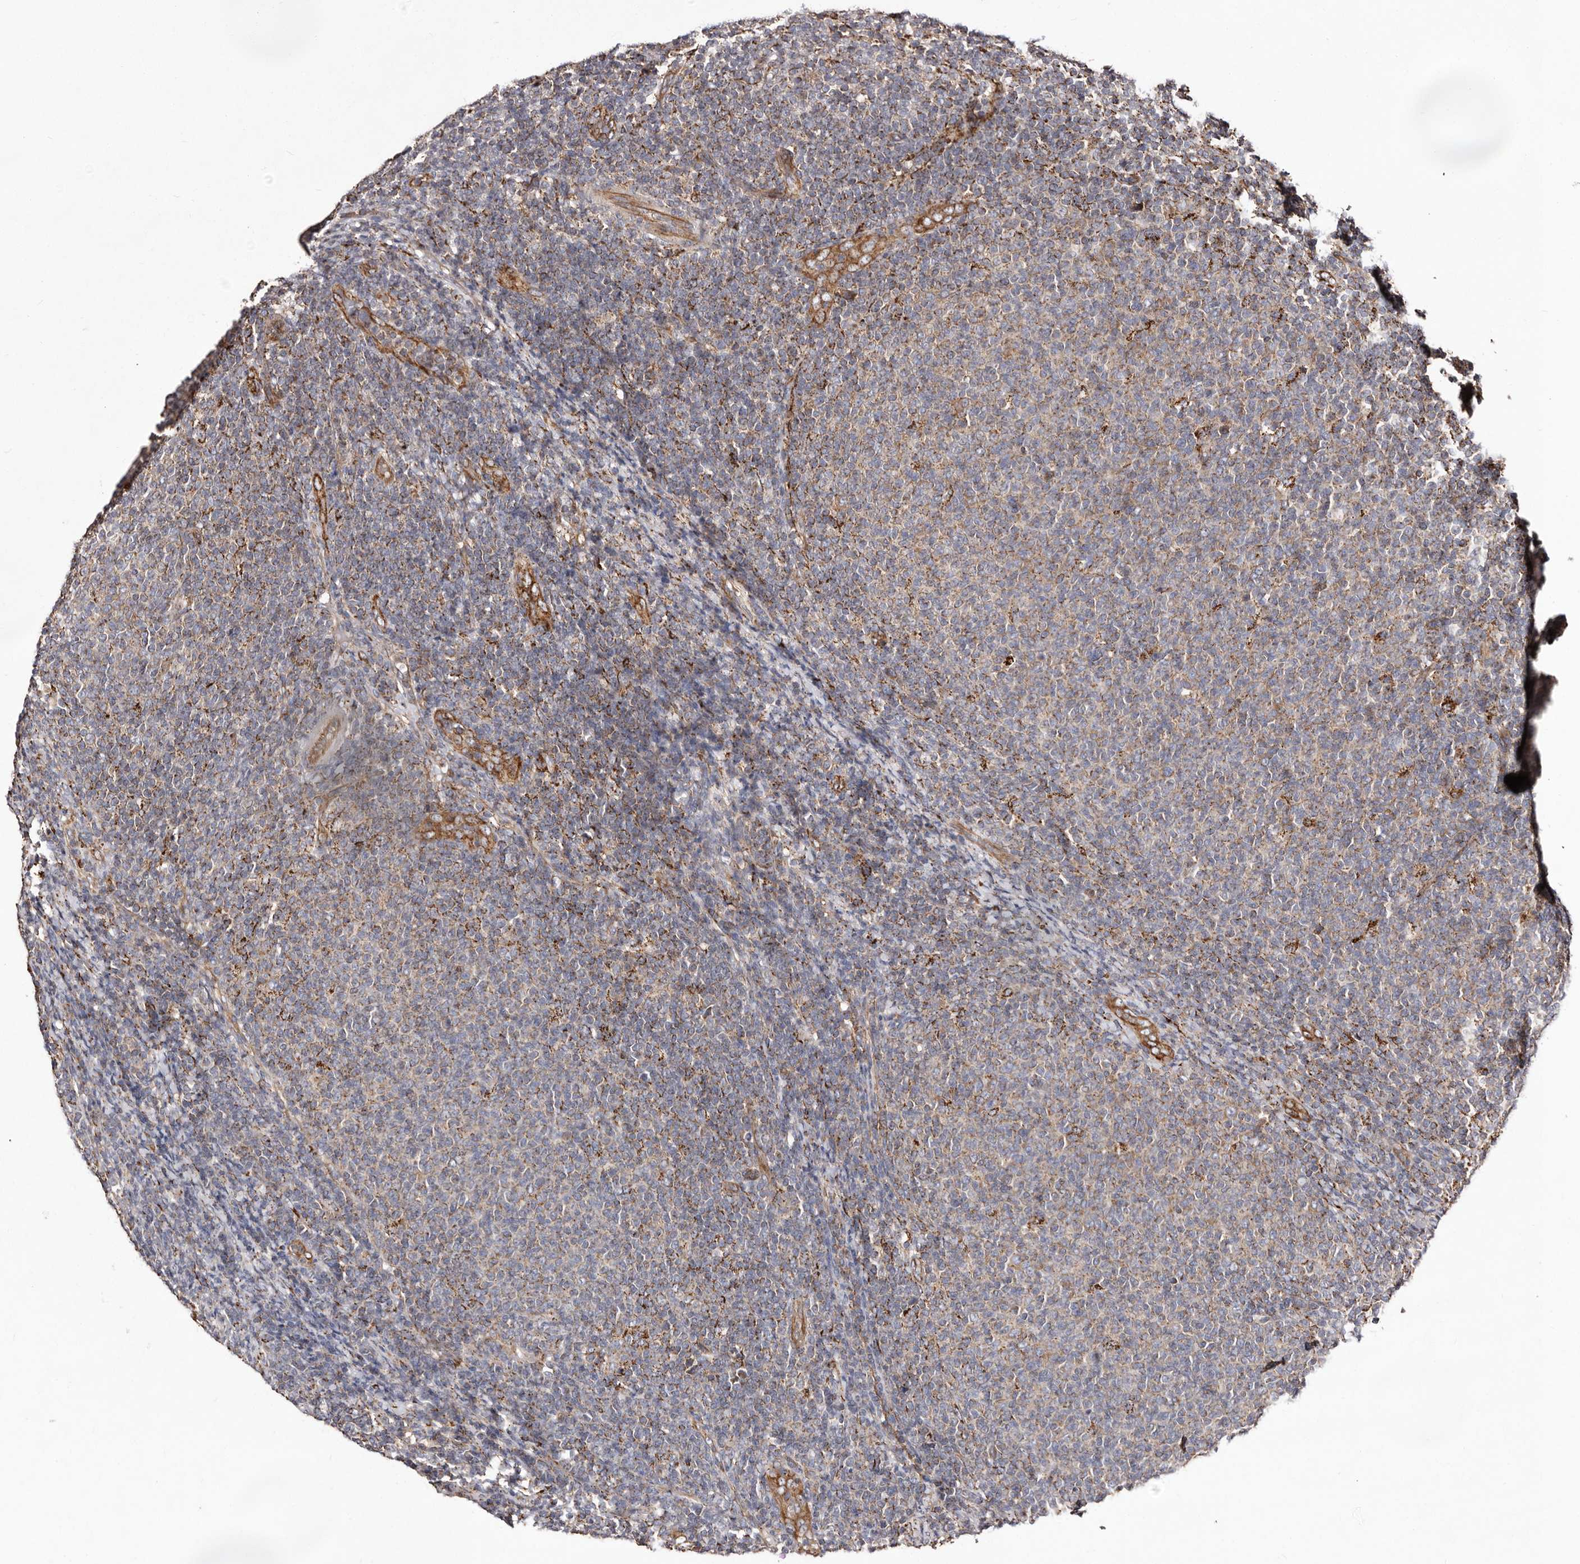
{"staining": {"intensity": "weak", "quantity": "<25%", "location": "cytoplasmic/membranous"}, "tissue": "lymphoma", "cell_type": "Tumor cells", "image_type": "cancer", "snomed": [{"axis": "morphology", "description": "Malignant lymphoma, non-Hodgkin's type, Low grade"}, {"axis": "topography", "description": "Lymph node"}], "caption": "Immunohistochemistry histopathology image of human lymphoma stained for a protein (brown), which shows no expression in tumor cells.", "gene": "LUZP1", "patient": {"sex": "male", "age": 66}}